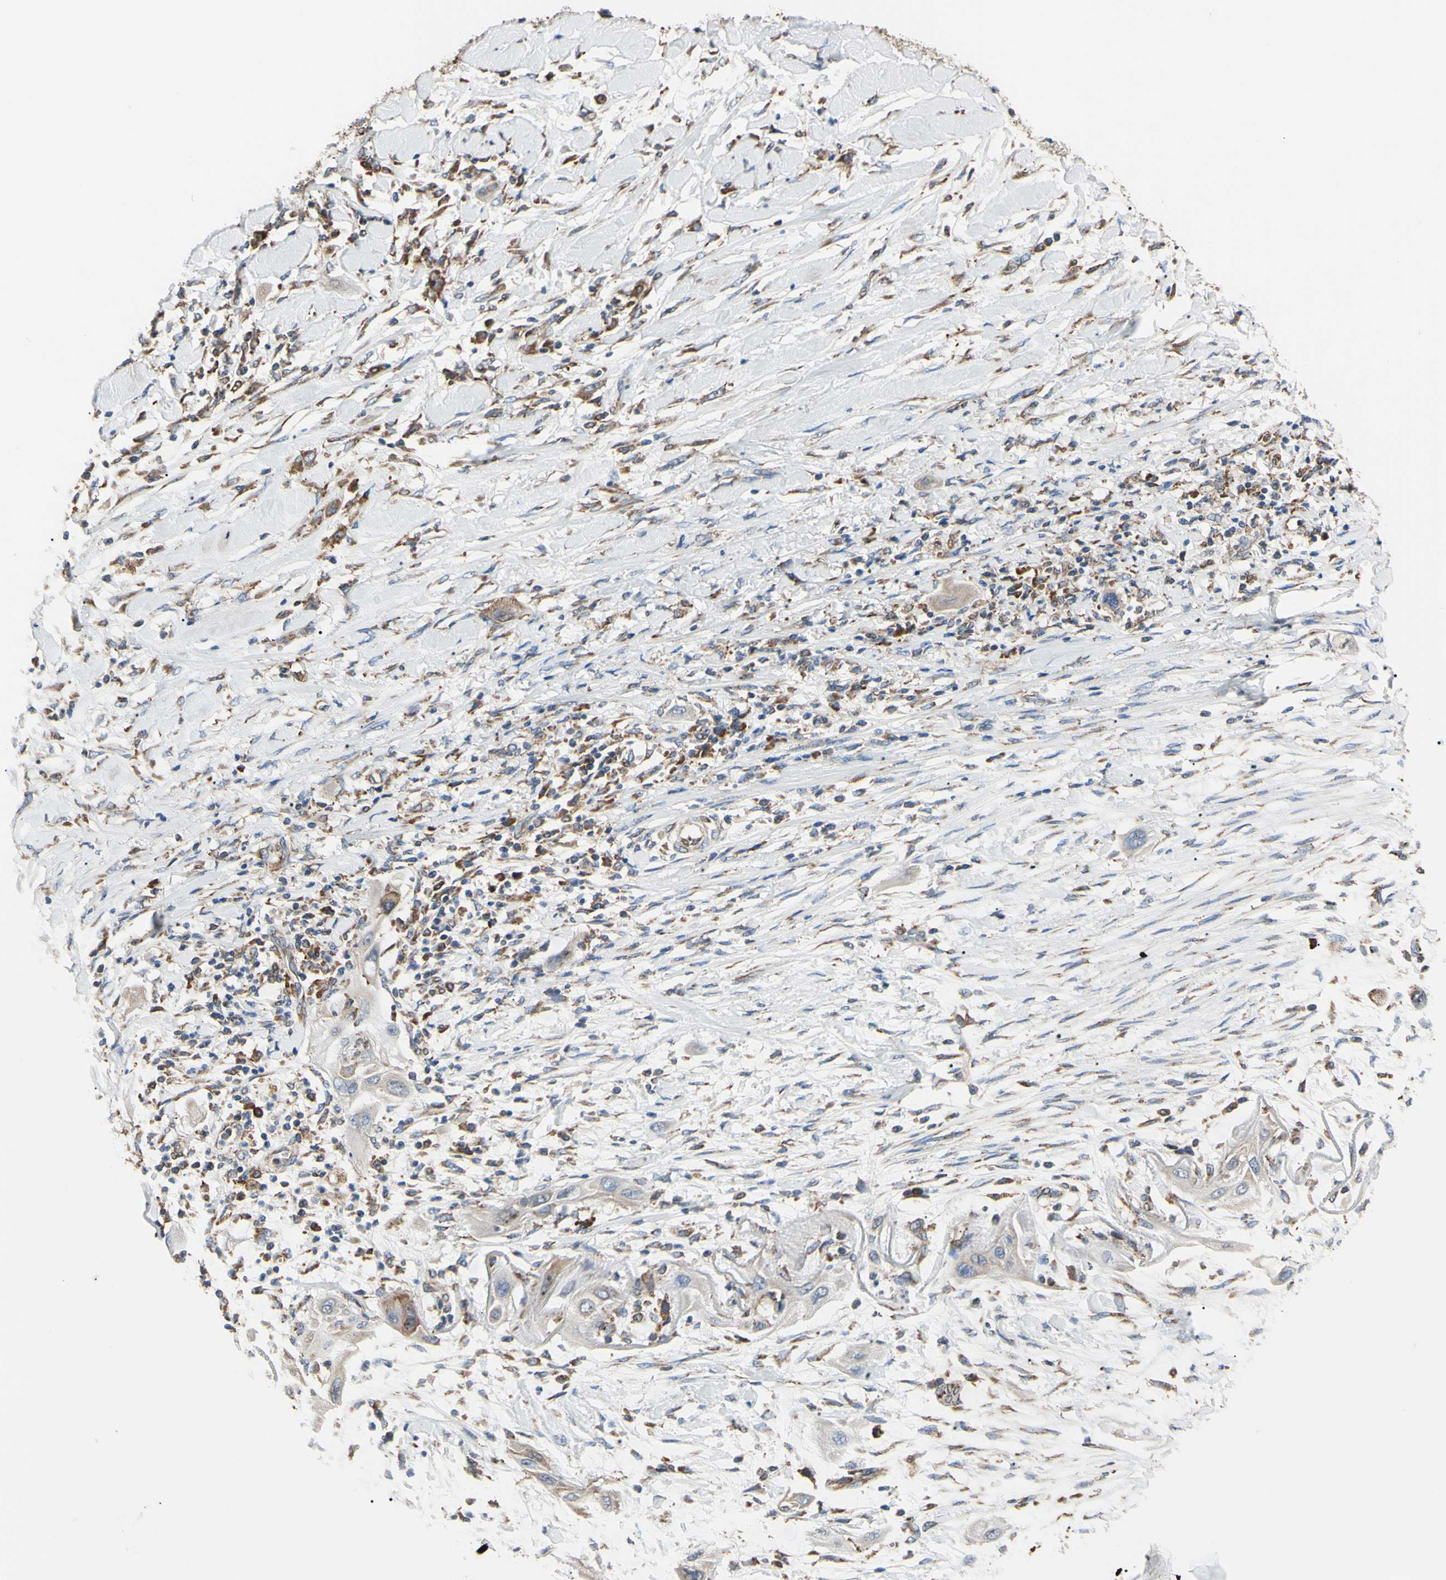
{"staining": {"intensity": "weak", "quantity": "25%-75%", "location": "cytoplasmic/membranous"}, "tissue": "lung cancer", "cell_type": "Tumor cells", "image_type": "cancer", "snomed": [{"axis": "morphology", "description": "Squamous cell carcinoma, NOS"}, {"axis": "topography", "description": "Lung"}], "caption": "Protein expression analysis of lung cancer (squamous cell carcinoma) shows weak cytoplasmic/membranous positivity in about 25%-75% of tumor cells.", "gene": "BMF", "patient": {"sex": "female", "age": 47}}